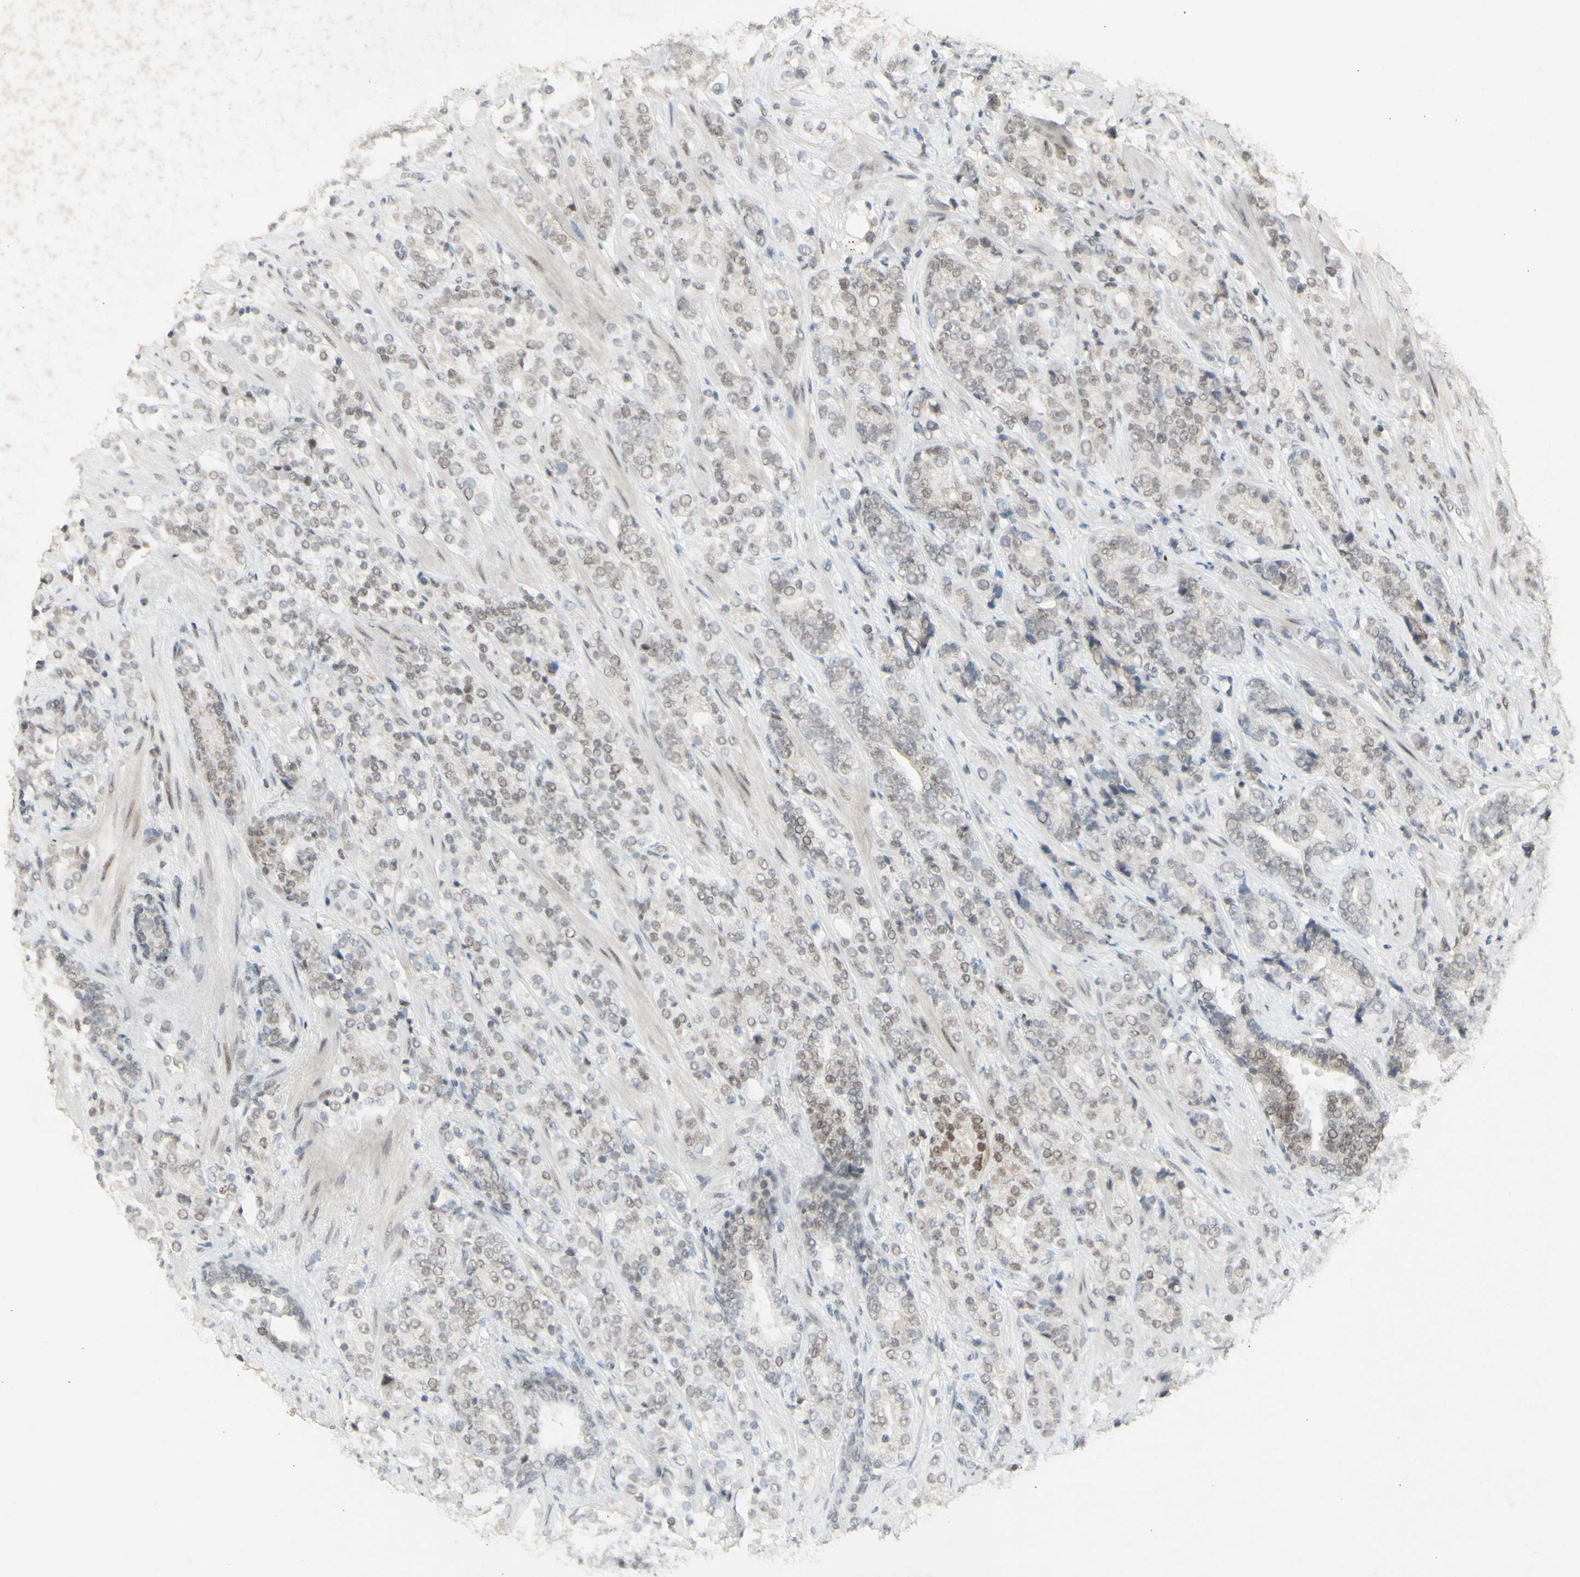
{"staining": {"intensity": "moderate", "quantity": ">75%", "location": "nuclear"}, "tissue": "prostate cancer", "cell_type": "Tumor cells", "image_type": "cancer", "snomed": [{"axis": "morphology", "description": "Adenocarcinoma, High grade"}, {"axis": "topography", "description": "Prostate"}], "caption": "This histopathology image shows adenocarcinoma (high-grade) (prostate) stained with IHC to label a protein in brown. The nuclear of tumor cells show moderate positivity for the protein. Nuclei are counter-stained blue.", "gene": "CENPB", "patient": {"sex": "male", "age": 71}}